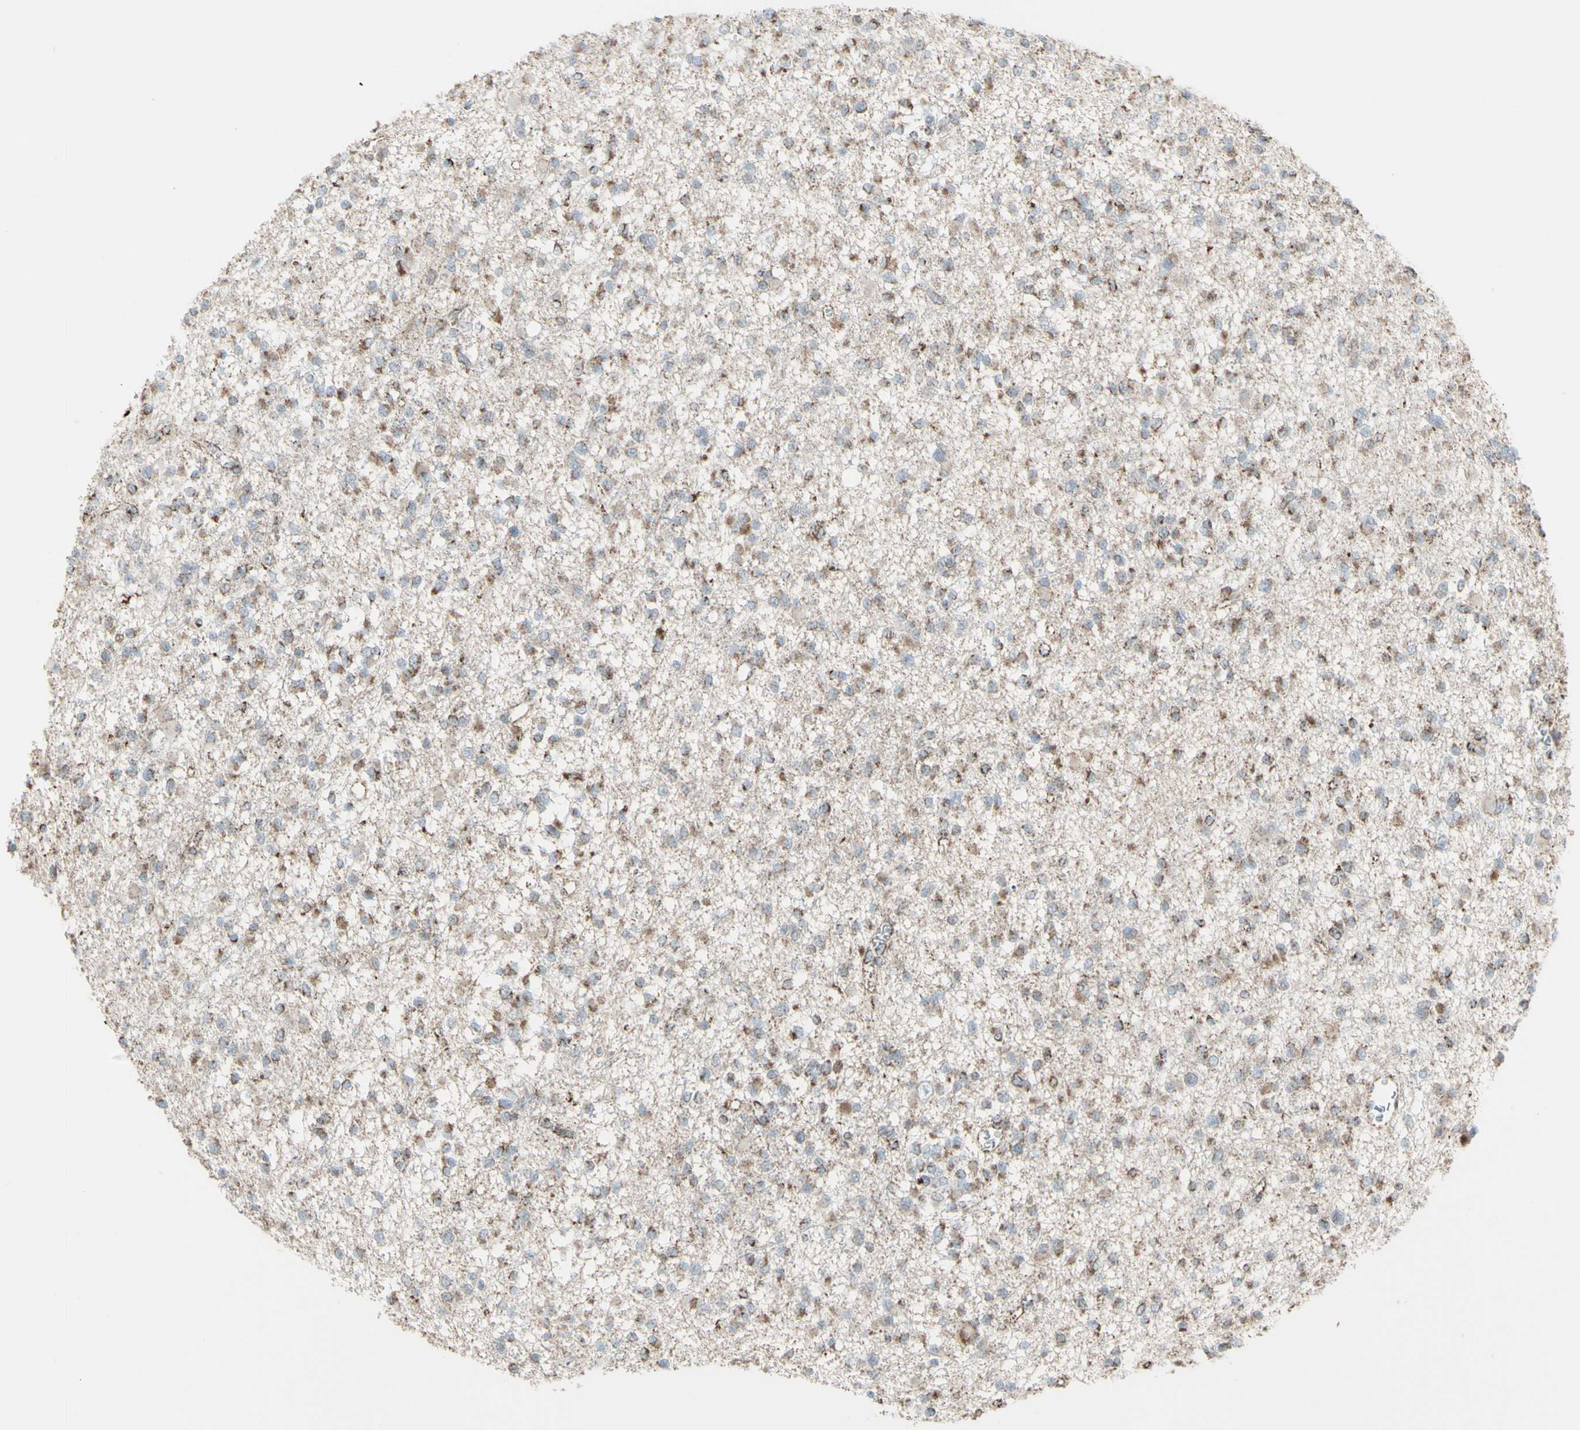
{"staining": {"intensity": "moderate", "quantity": ">75%", "location": "cytoplasmic/membranous"}, "tissue": "glioma", "cell_type": "Tumor cells", "image_type": "cancer", "snomed": [{"axis": "morphology", "description": "Glioma, malignant, Low grade"}, {"axis": "topography", "description": "Brain"}], "caption": "Moderate cytoplasmic/membranous positivity for a protein is appreciated in approximately >75% of tumor cells of glioma using immunohistochemistry.", "gene": "PLGRKT", "patient": {"sex": "female", "age": 22}}